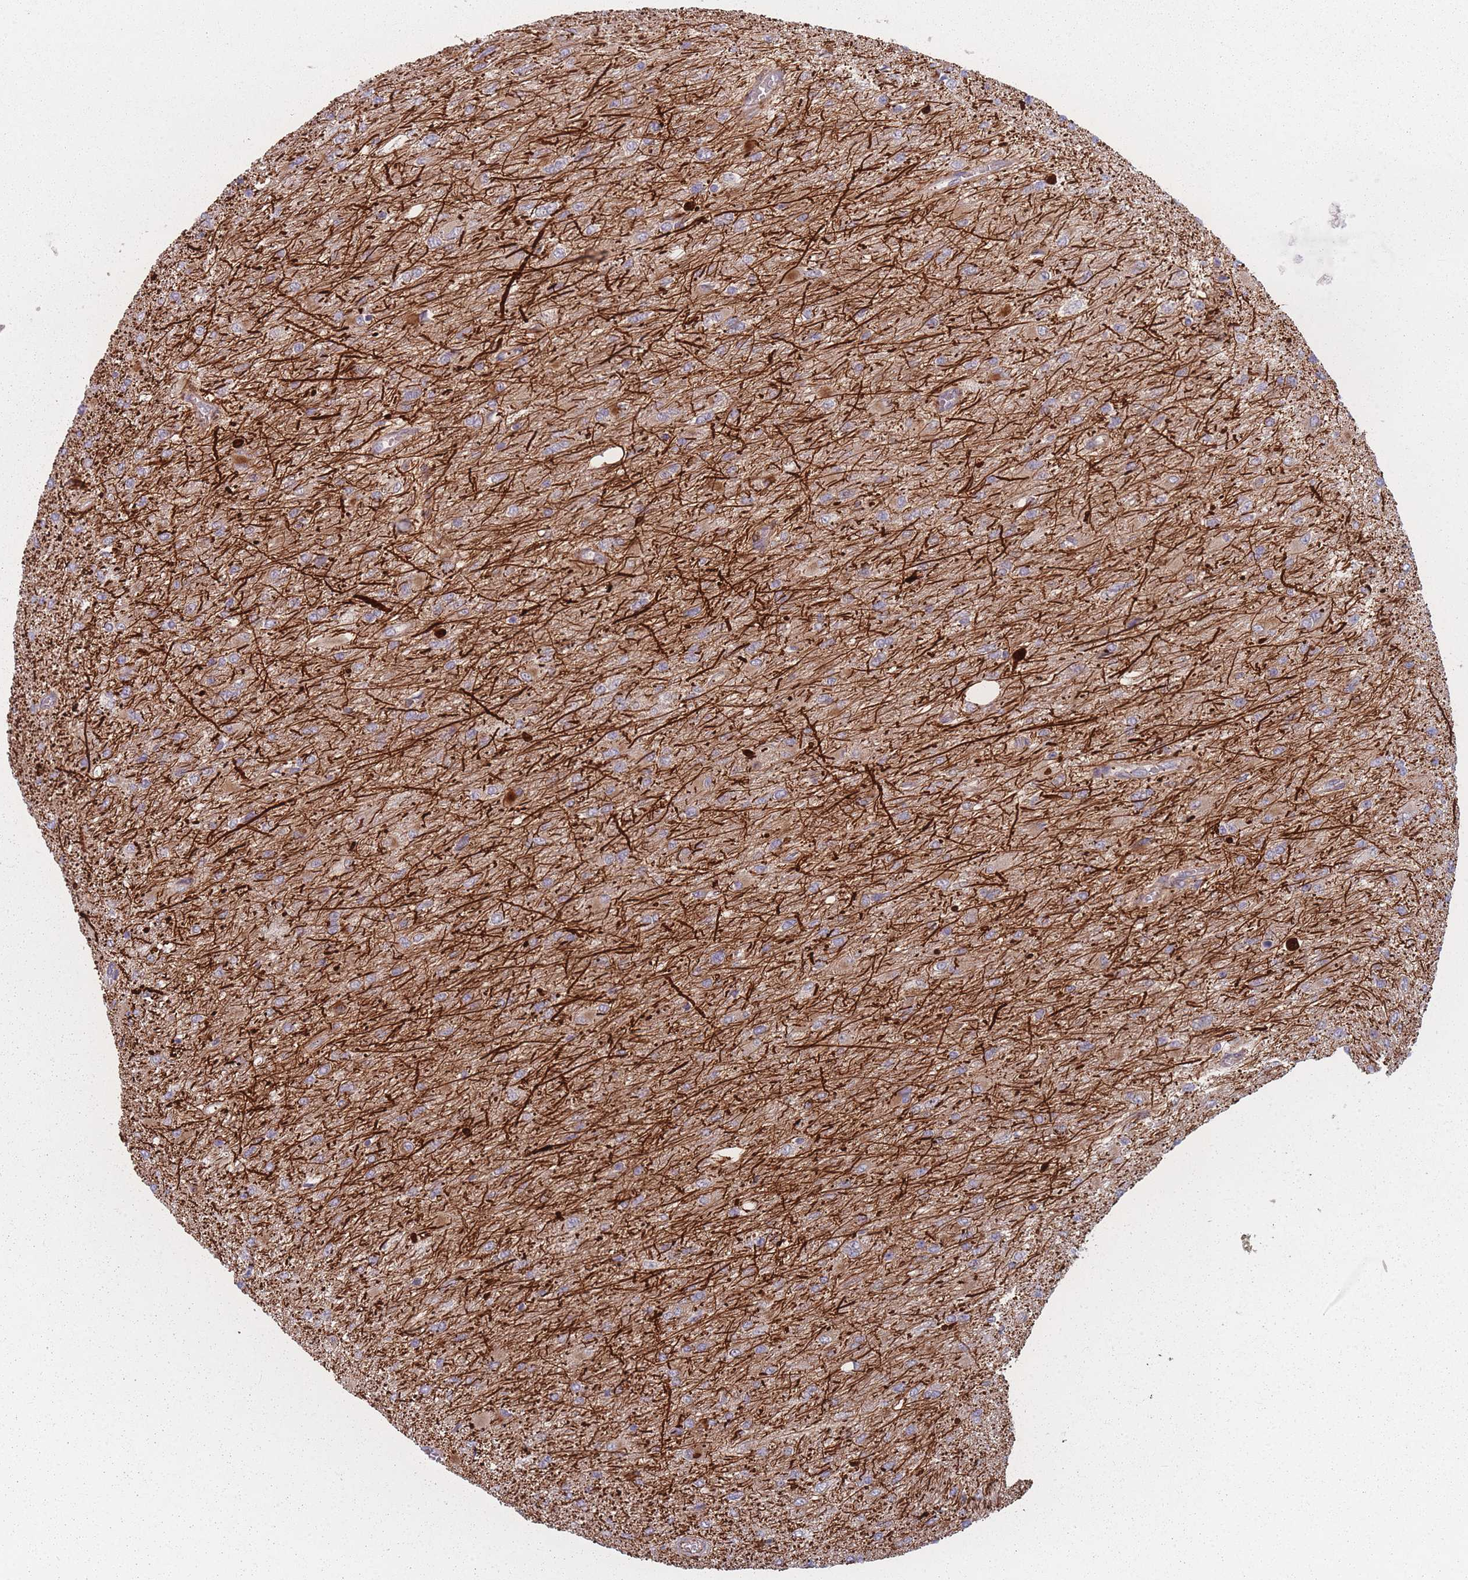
{"staining": {"intensity": "negative", "quantity": "none", "location": "none"}, "tissue": "glioma", "cell_type": "Tumor cells", "image_type": "cancer", "snomed": [{"axis": "morphology", "description": "Glioma, malignant, High grade"}, {"axis": "topography", "description": "Cerebral cortex"}], "caption": "Immunohistochemistry image of neoplastic tissue: human glioma stained with DAB shows no significant protein staining in tumor cells.", "gene": "EEF1AKMT2", "patient": {"sex": "female", "age": 36}}